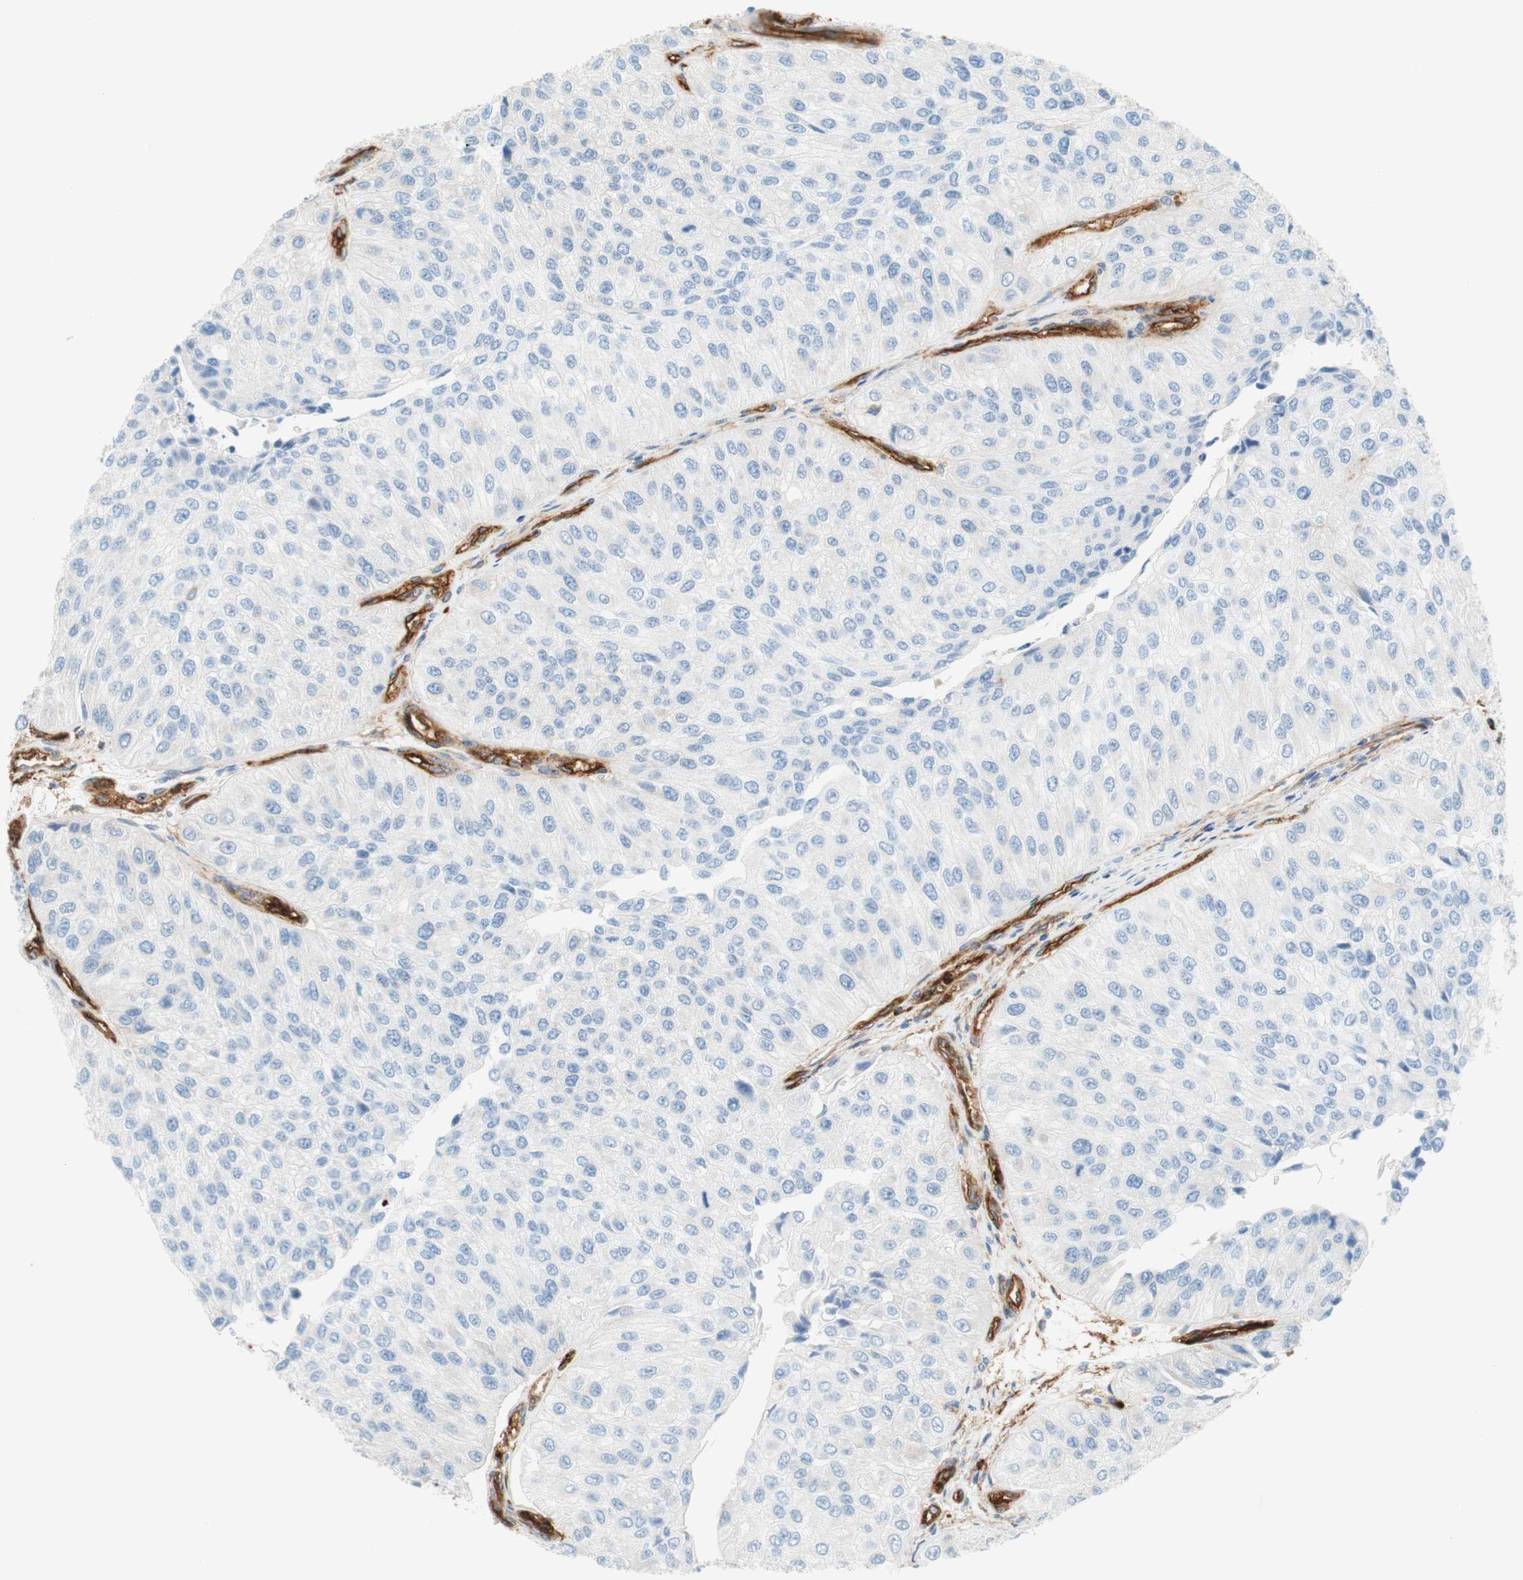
{"staining": {"intensity": "negative", "quantity": "none", "location": "none"}, "tissue": "urothelial cancer", "cell_type": "Tumor cells", "image_type": "cancer", "snomed": [{"axis": "morphology", "description": "Urothelial carcinoma, High grade"}, {"axis": "topography", "description": "Kidney"}, {"axis": "topography", "description": "Urinary bladder"}], "caption": "Tumor cells show no significant protein expression in high-grade urothelial carcinoma. (DAB (3,3'-diaminobenzidine) immunohistochemistry visualized using brightfield microscopy, high magnification).", "gene": "STOM", "patient": {"sex": "male", "age": 77}}